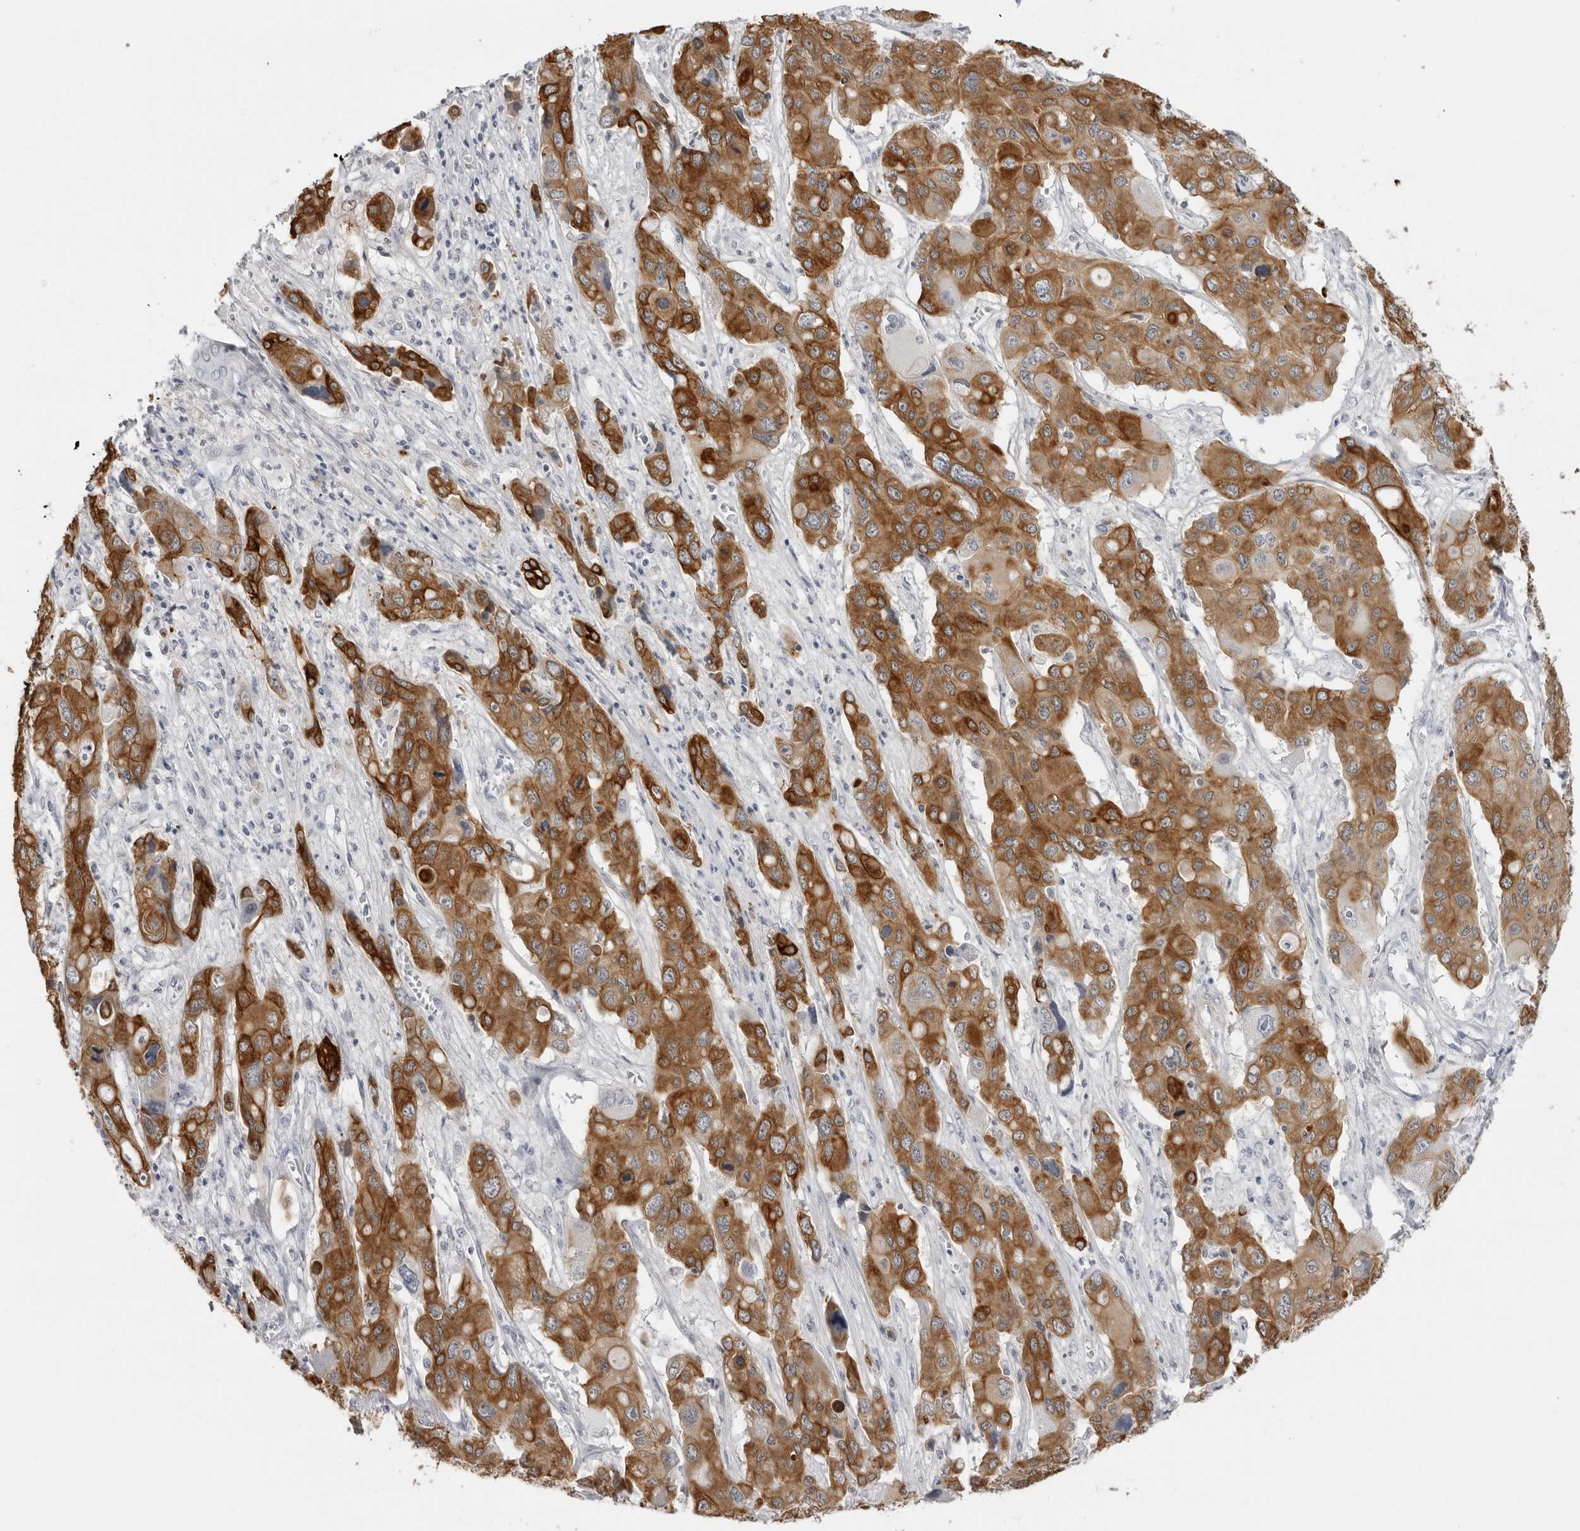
{"staining": {"intensity": "moderate", "quantity": ">75%", "location": "cytoplasmic/membranous"}, "tissue": "liver cancer", "cell_type": "Tumor cells", "image_type": "cancer", "snomed": [{"axis": "morphology", "description": "Cholangiocarcinoma"}, {"axis": "topography", "description": "Liver"}], "caption": "Protein staining reveals moderate cytoplasmic/membranous staining in approximately >75% of tumor cells in liver cancer. (brown staining indicates protein expression, while blue staining denotes nuclei).", "gene": "SERPINF2", "patient": {"sex": "male", "age": 67}}